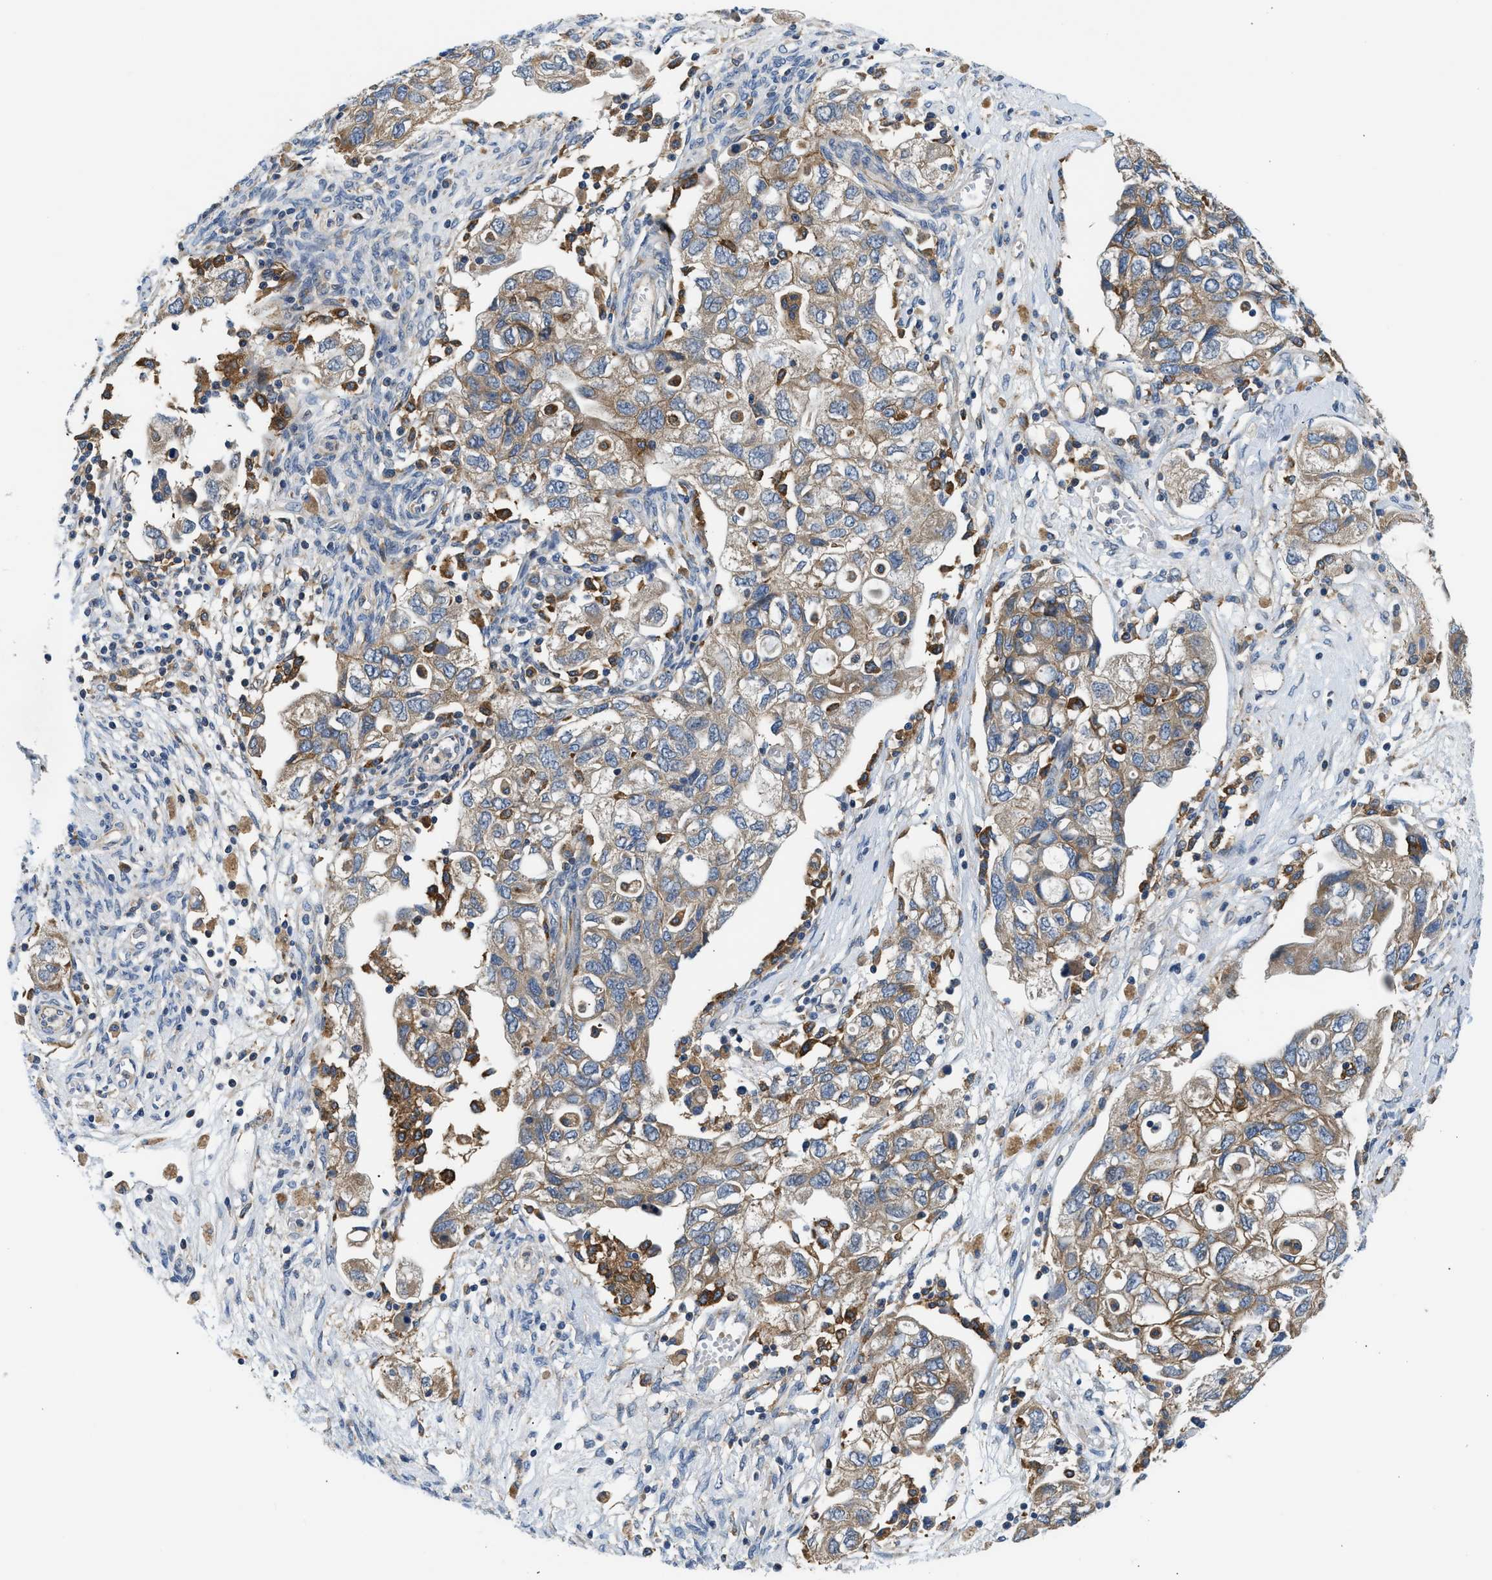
{"staining": {"intensity": "moderate", "quantity": ">75%", "location": "cytoplasmic/membranous"}, "tissue": "ovarian cancer", "cell_type": "Tumor cells", "image_type": "cancer", "snomed": [{"axis": "morphology", "description": "Carcinoma, NOS"}, {"axis": "morphology", "description": "Cystadenocarcinoma, serous, NOS"}, {"axis": "topography", "description": "Ovary"}], "caption": "Immunohistochemistry (IHC) histopathology image of neoplastic tissue: ovarian cancer (serous cystadenocarcinoma) stained using immunohistochemistry (IHC) exhibits medium levels of moderate protein expression localized specifically in the cytoplasmic/membranous of tumor cells, appearing as a cytoplasmic/membranous brown color.", "gene": "LPIN2", "patient": {"sex": "female", "age": 69}}